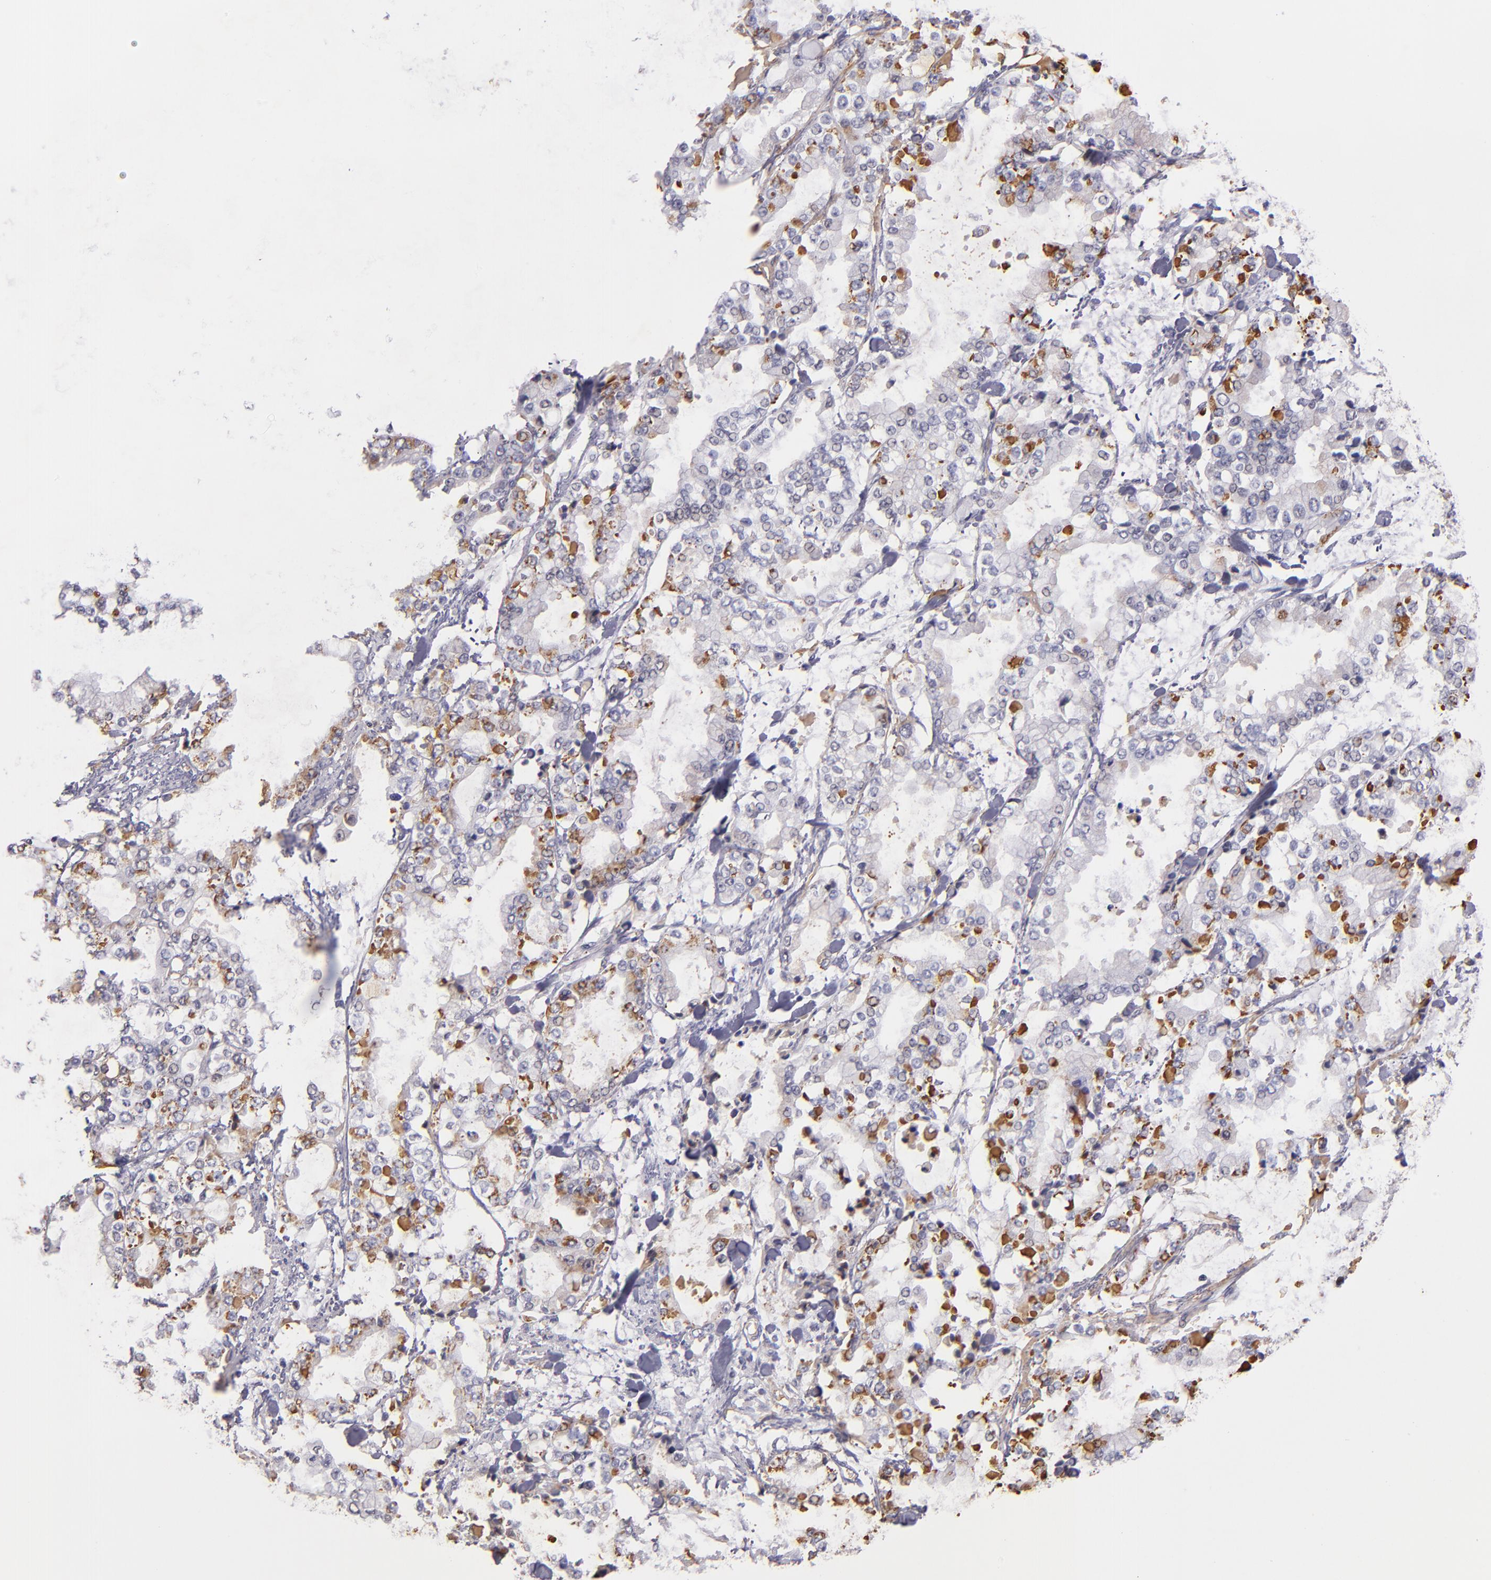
{"staining": {"intensity": "weak", "quantity": "<25%", "location": "cytoplasmic/membranous"}, "tissue": "stomach cancer", "cell_type": "Tumor cells", "image_type": "cancer", "snomed": [{"axis": "morphology", "description": "Normal tissue, NOS"}, {"axis": "morphology", "description": "Adenocarcinoma, NOS"}, {"axis": "topography", "description": "Stomach, upper"}, {"axis": "topography", "description": "Stomach"}], "caption": "Immunohistochemistry (IHC) of stomach adenocarcinoma shows no positivity in tumor cells. The staining was performed using DAB to visualize the protein expression in brown, while the nuclei were stained in blue with hematoxylin (Magnification: 20x).", "gene": "SERPINC1", "patient": {"sex": "male", "age": 76}}